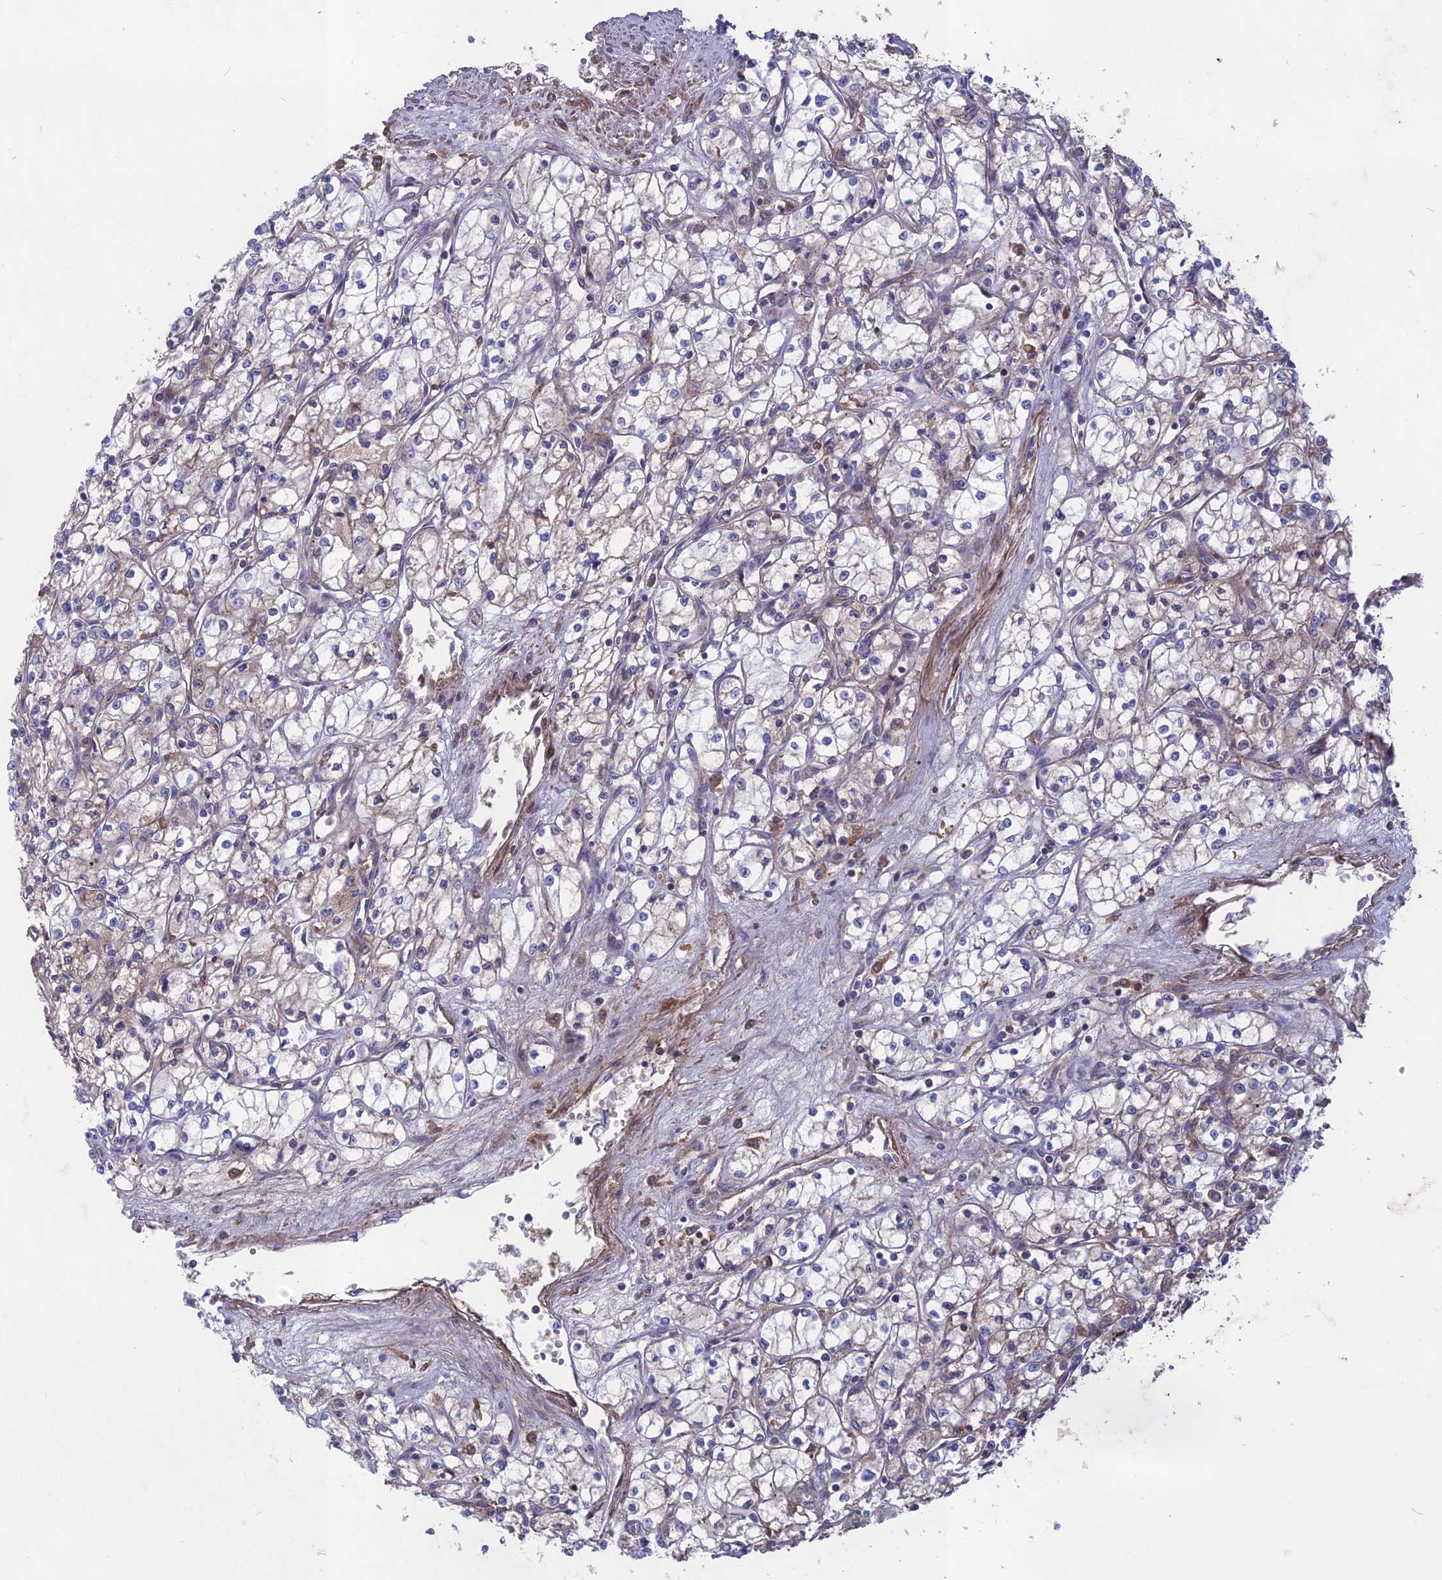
{"staining": {"intensity": "negative", "quantity": "none", "location": "none"}, "tissue": "renal cancer", "cell_type": "Tumor cells", "image_type": "cancer", "snomed": [{"axis": "morphology", "description": "Adenocarcinoma, NOS"}, {"axis": "topography", "description": "Kidney"}], "caption": "A micrograph of renal adenocarcinoma stained for a protein displays no brown staining in tumor cells.", "gene": "ADO", "patient": {"sex": "male", "age": 59}}